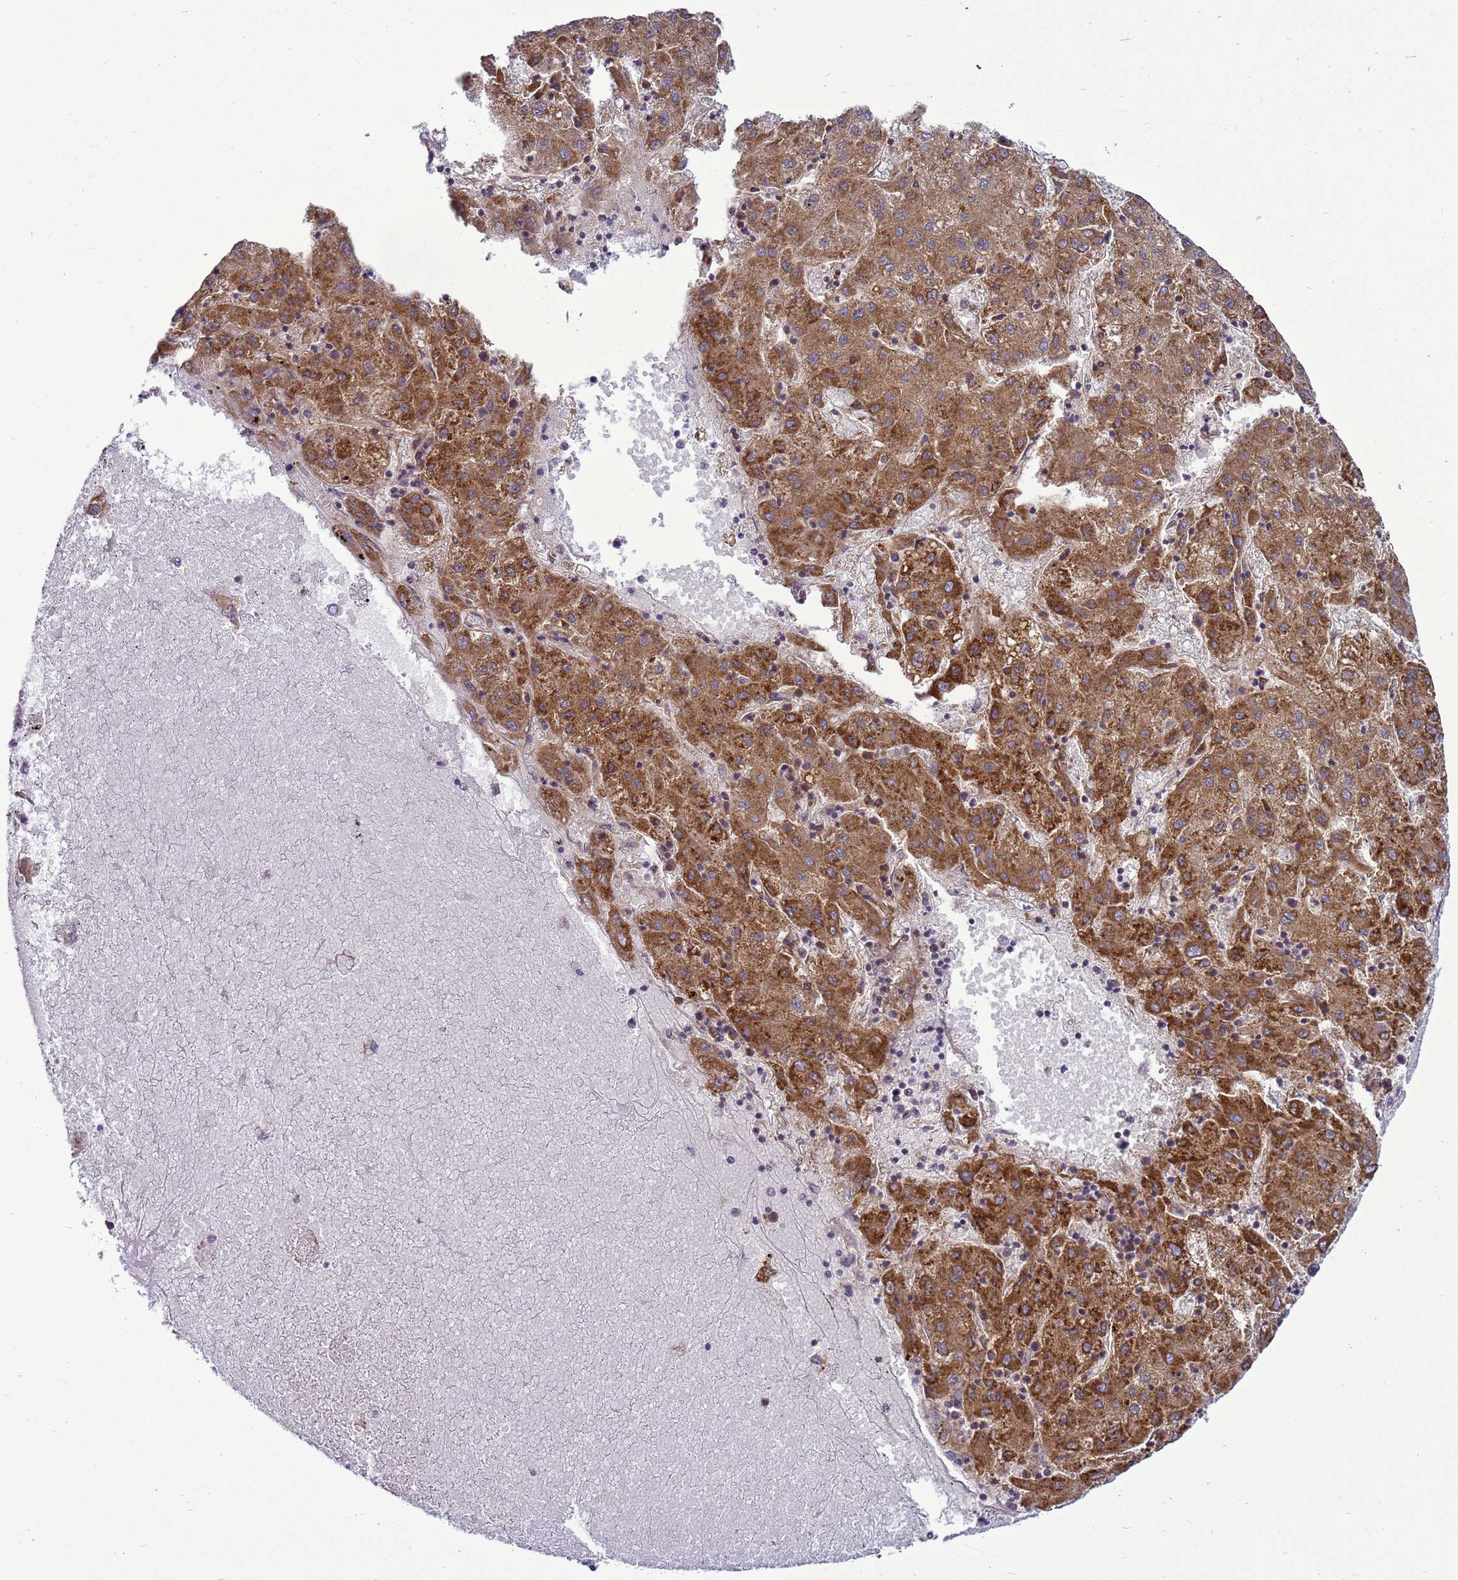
{"staining": {"intensity": "moderate", "quantity": ">75%", "location": "cytoplasmic/membranous"}, "tissue": "liver cancer", "cell_type": "Tumor cells", "image_type": "cancer", "snomed": [{"axis": "morphology", "description": "Carcinoma, Hepatocellular, NOS"}, {"axis": "topography", "description": "Liver"}], "caption": "High-power microscopy captured an immunohistochemistry histopathology image of liver cancer (hepatocellular carcinoma), revealing moderate cytoplasmic/membranous expression in approximately >75% of tumor cells.", "gene": "MON1B", "patient": {"sex": "male", "age": 72}}